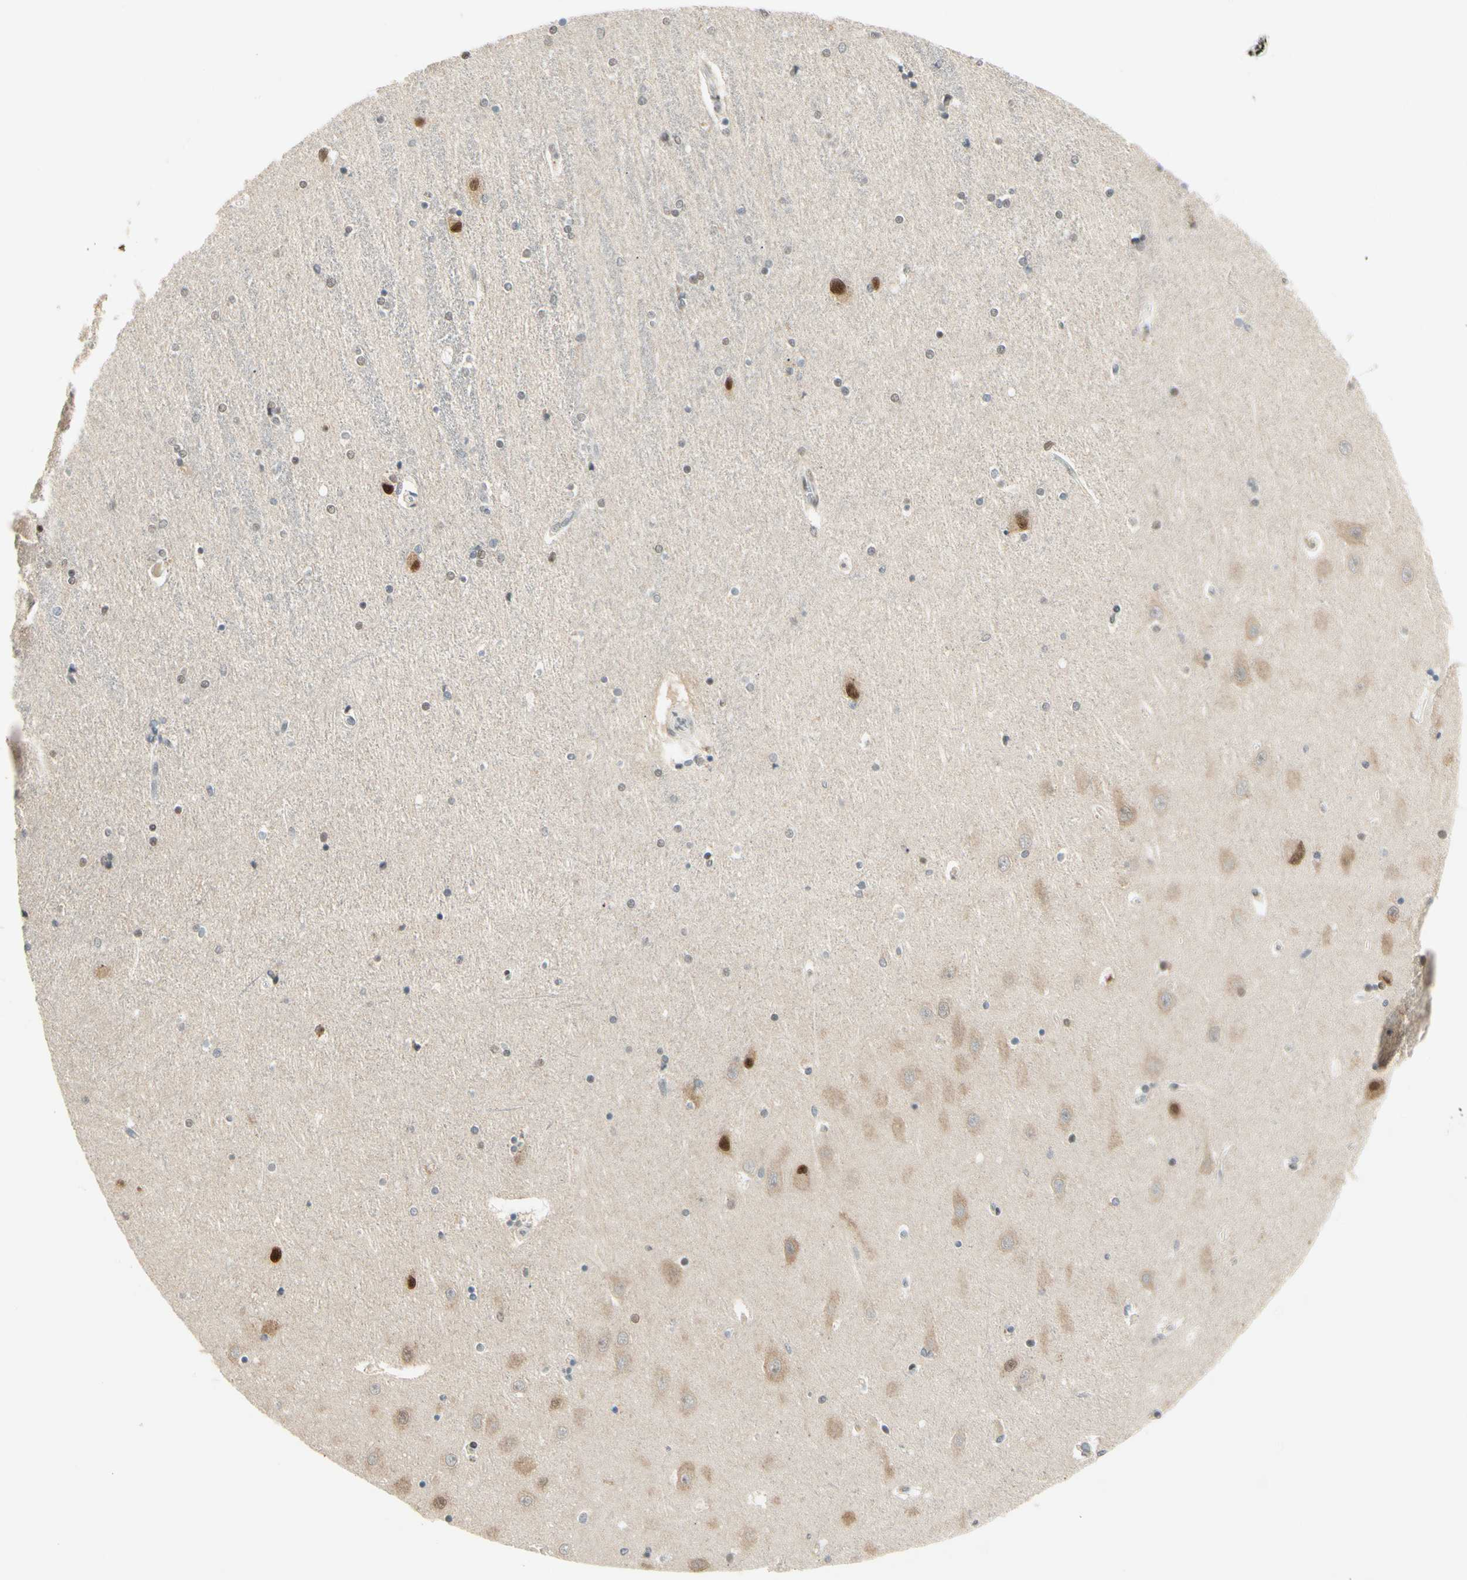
{"staining": {"intensity": "moderate", "quantity": "25%-75%", "location": "cytoplasmic/membranous,nuclear"}, "tissue": "hippocampus", "cell_type": "Glial cells", "image_type": "normal", "snomed": [{"axis": "morphology", "description": "Normal tissue, NOS"}, {"axis": "topography", "description": "Hippocampus"}], "caption": "Moderate cytoplasmic/membranous,nuclear protein expression is present in about 25%-75% of glial cells in hippocampus. The staining is performed using DAB brown chromogen to label protein expression. The nuclei are counter-stained blue using hematoxylin.", "gene": "ATXN1", "patient": {"sex": "female", "age": 54}}